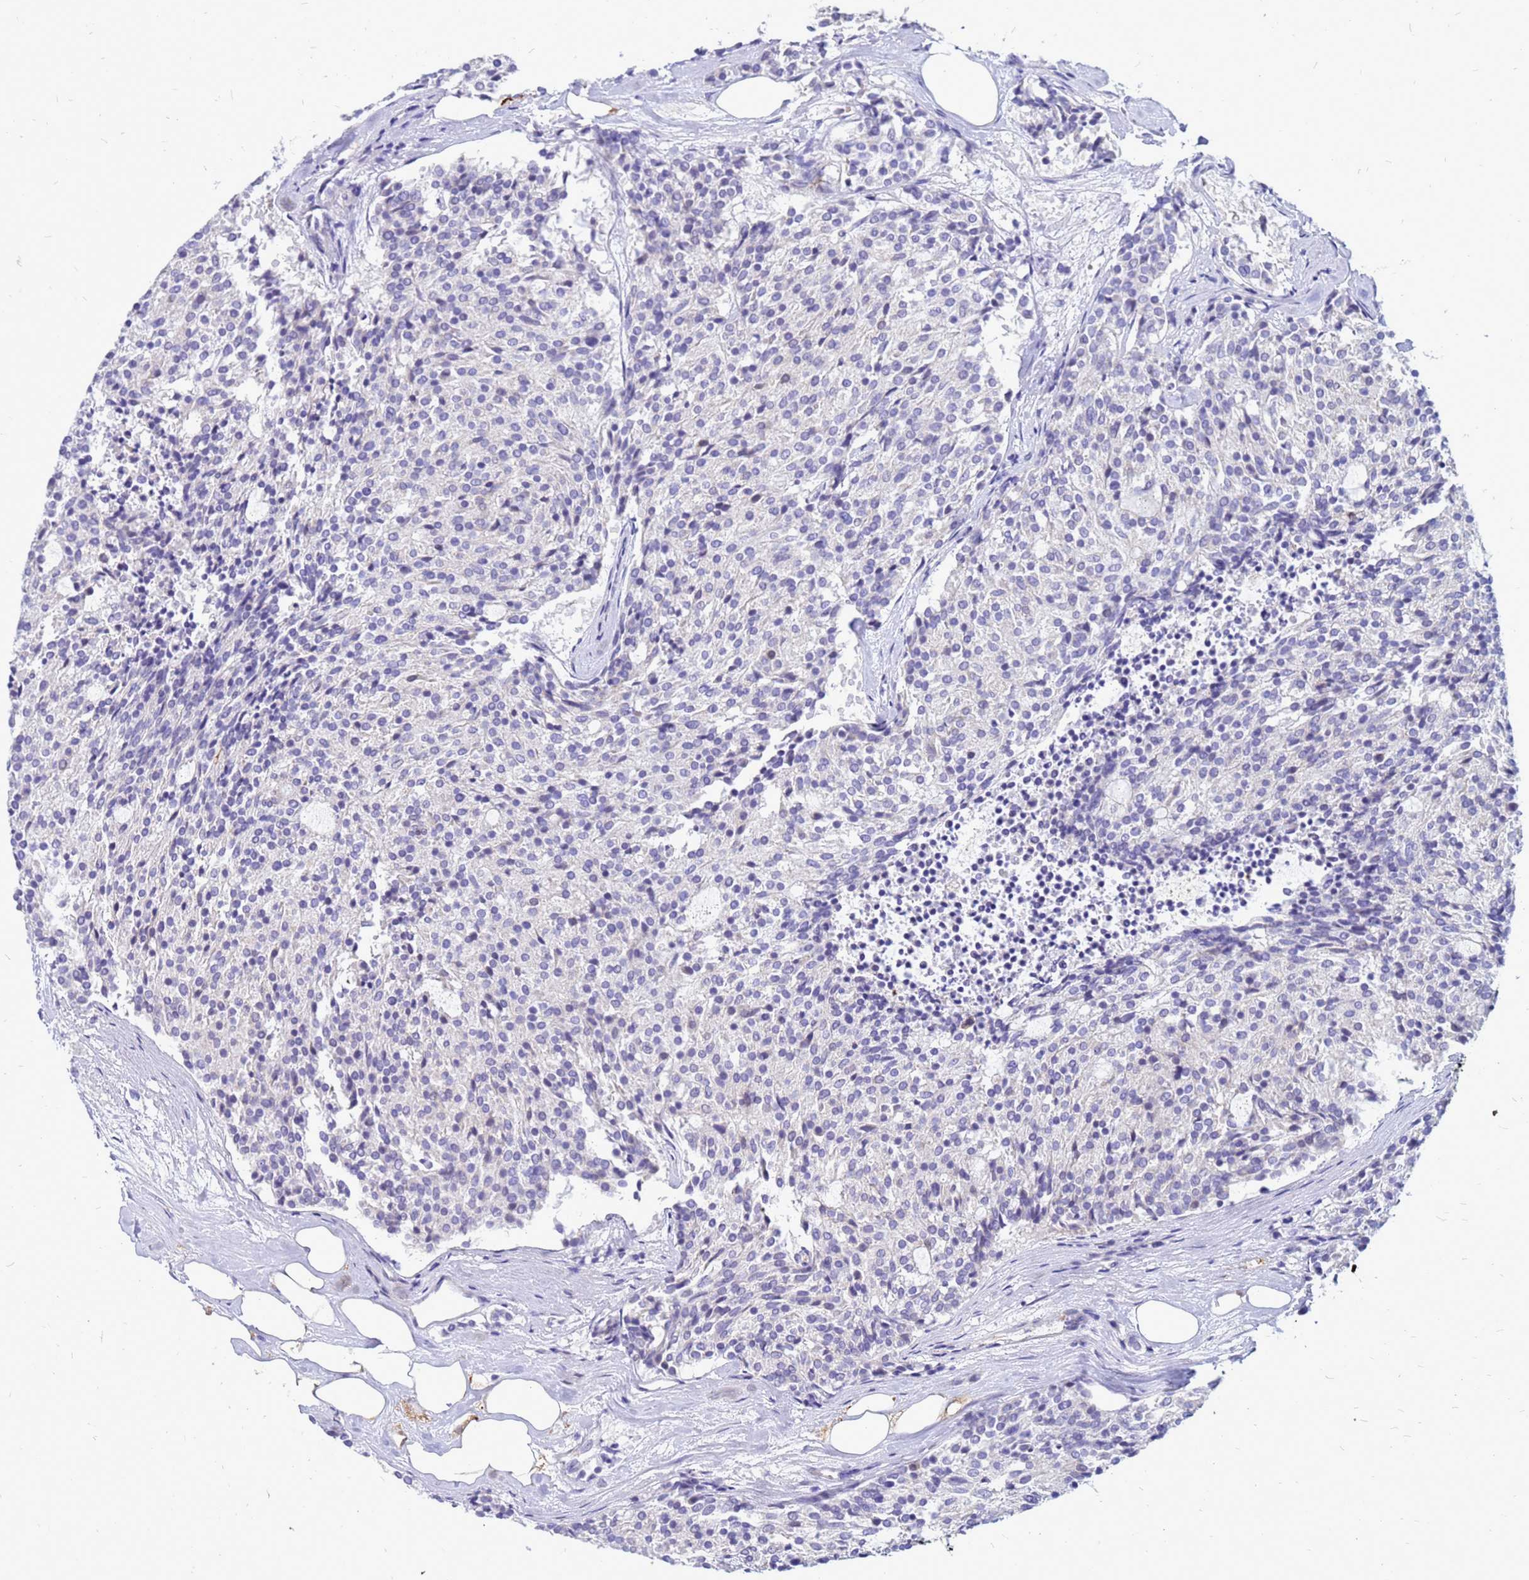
{"staining": {"intensity": "negative", "quantity": "none", "location": "none"}, "tissue": "carcinoid", "cell_type": "Tumor cells", "image_type": "cancer", "snomed": [{"axis": "morphology", "description": "Carcinoid, malignant, NOS"}, {"axis": "topography", "description": "Pancreas"}], "caption": "Protein analysis of carcinoid exhibits no significant expression in tumor cells. (DAB (3,3'-diaminobenzidine) immunohistochemistry (IHC), high magnification).", "gene": "AKR1C1", "patient": {"sex": "female", "age": 54}}